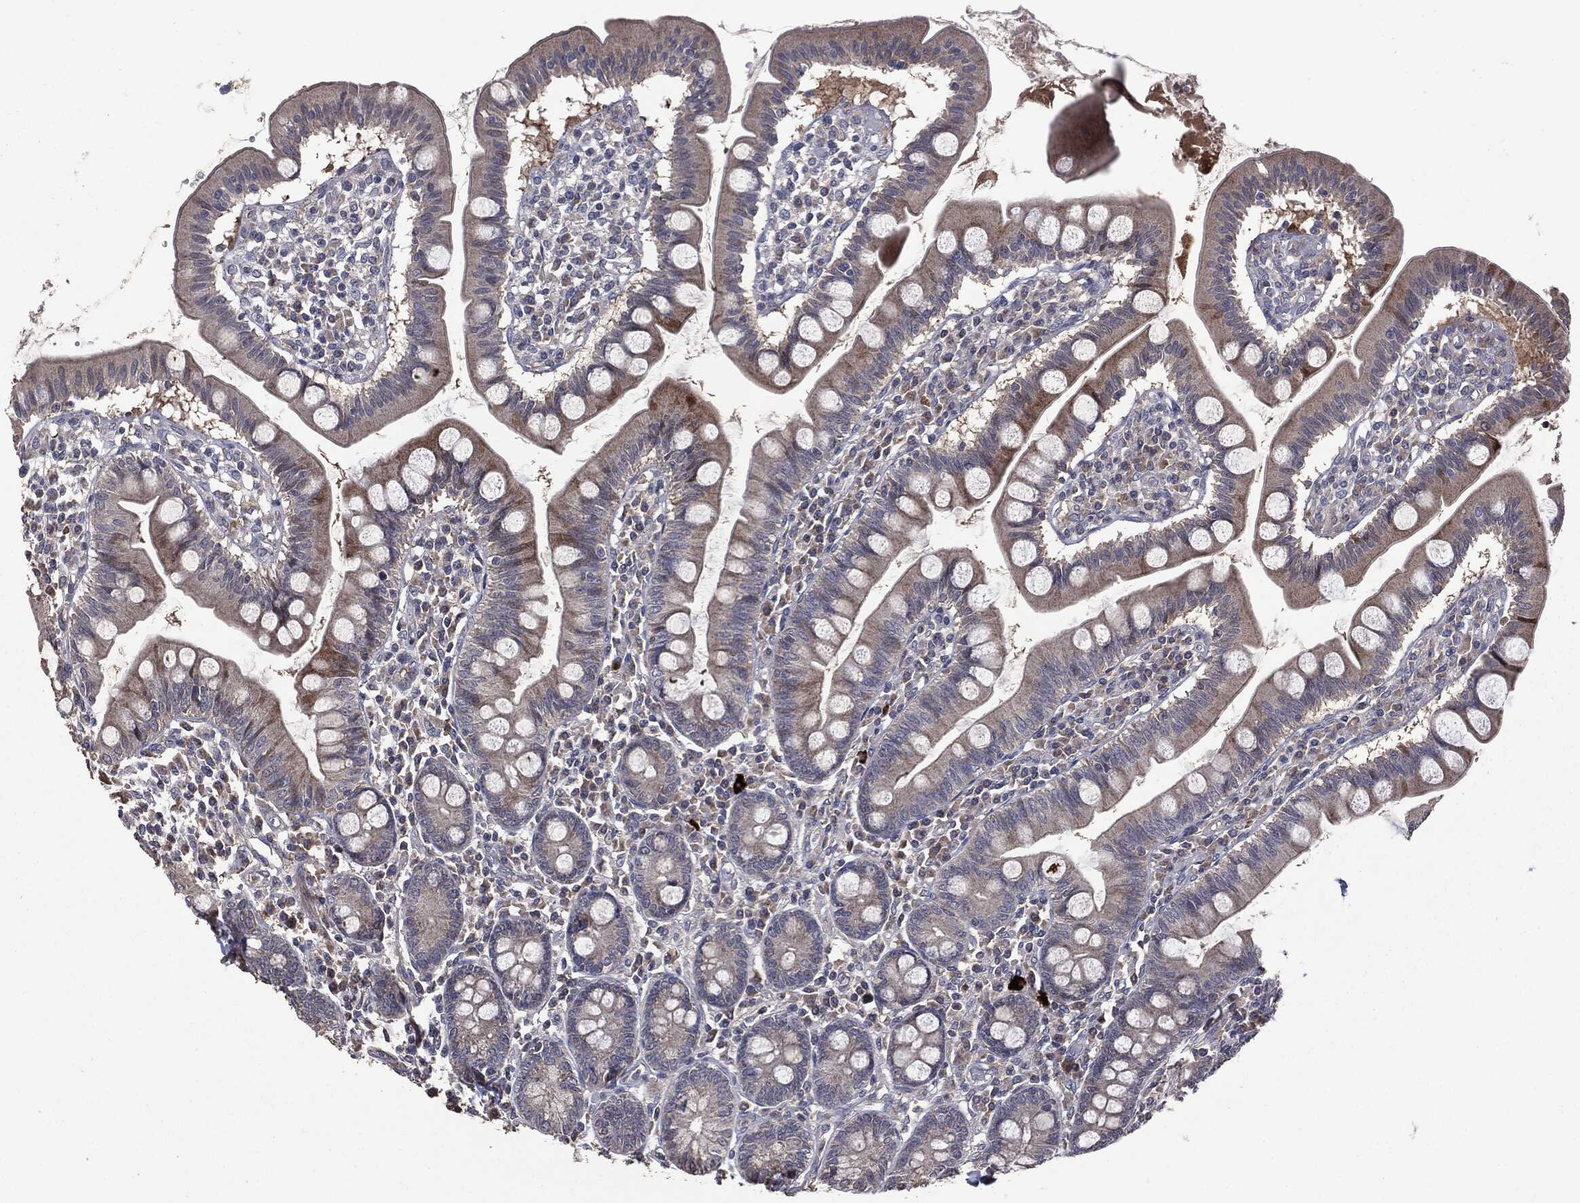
{"staining": {"intensity": "strong", "quantity": "25%-75%", "location": "cytoplasmic/membranous"}, "tissue": "small intestine", "cell_type": "Glandular cells", "image_type": "normal", "snomed": [{"axis": "morphology", "description": "Normal tissue, NOS"}, {"axis": "topography", "description": "Small intestine"}], "caption": "Small intestine was stained to show a protein in brown. There is high levels of strong cytoplasmic/membranous staining in approximately 25%-75% of glandular cells. (Stains: DAB in brown, nuclei in blue, Microscopy: brightfield microscopy at high magnification).", "gene": "MTOR", "patient": {"sex": "male", "age": 88}}